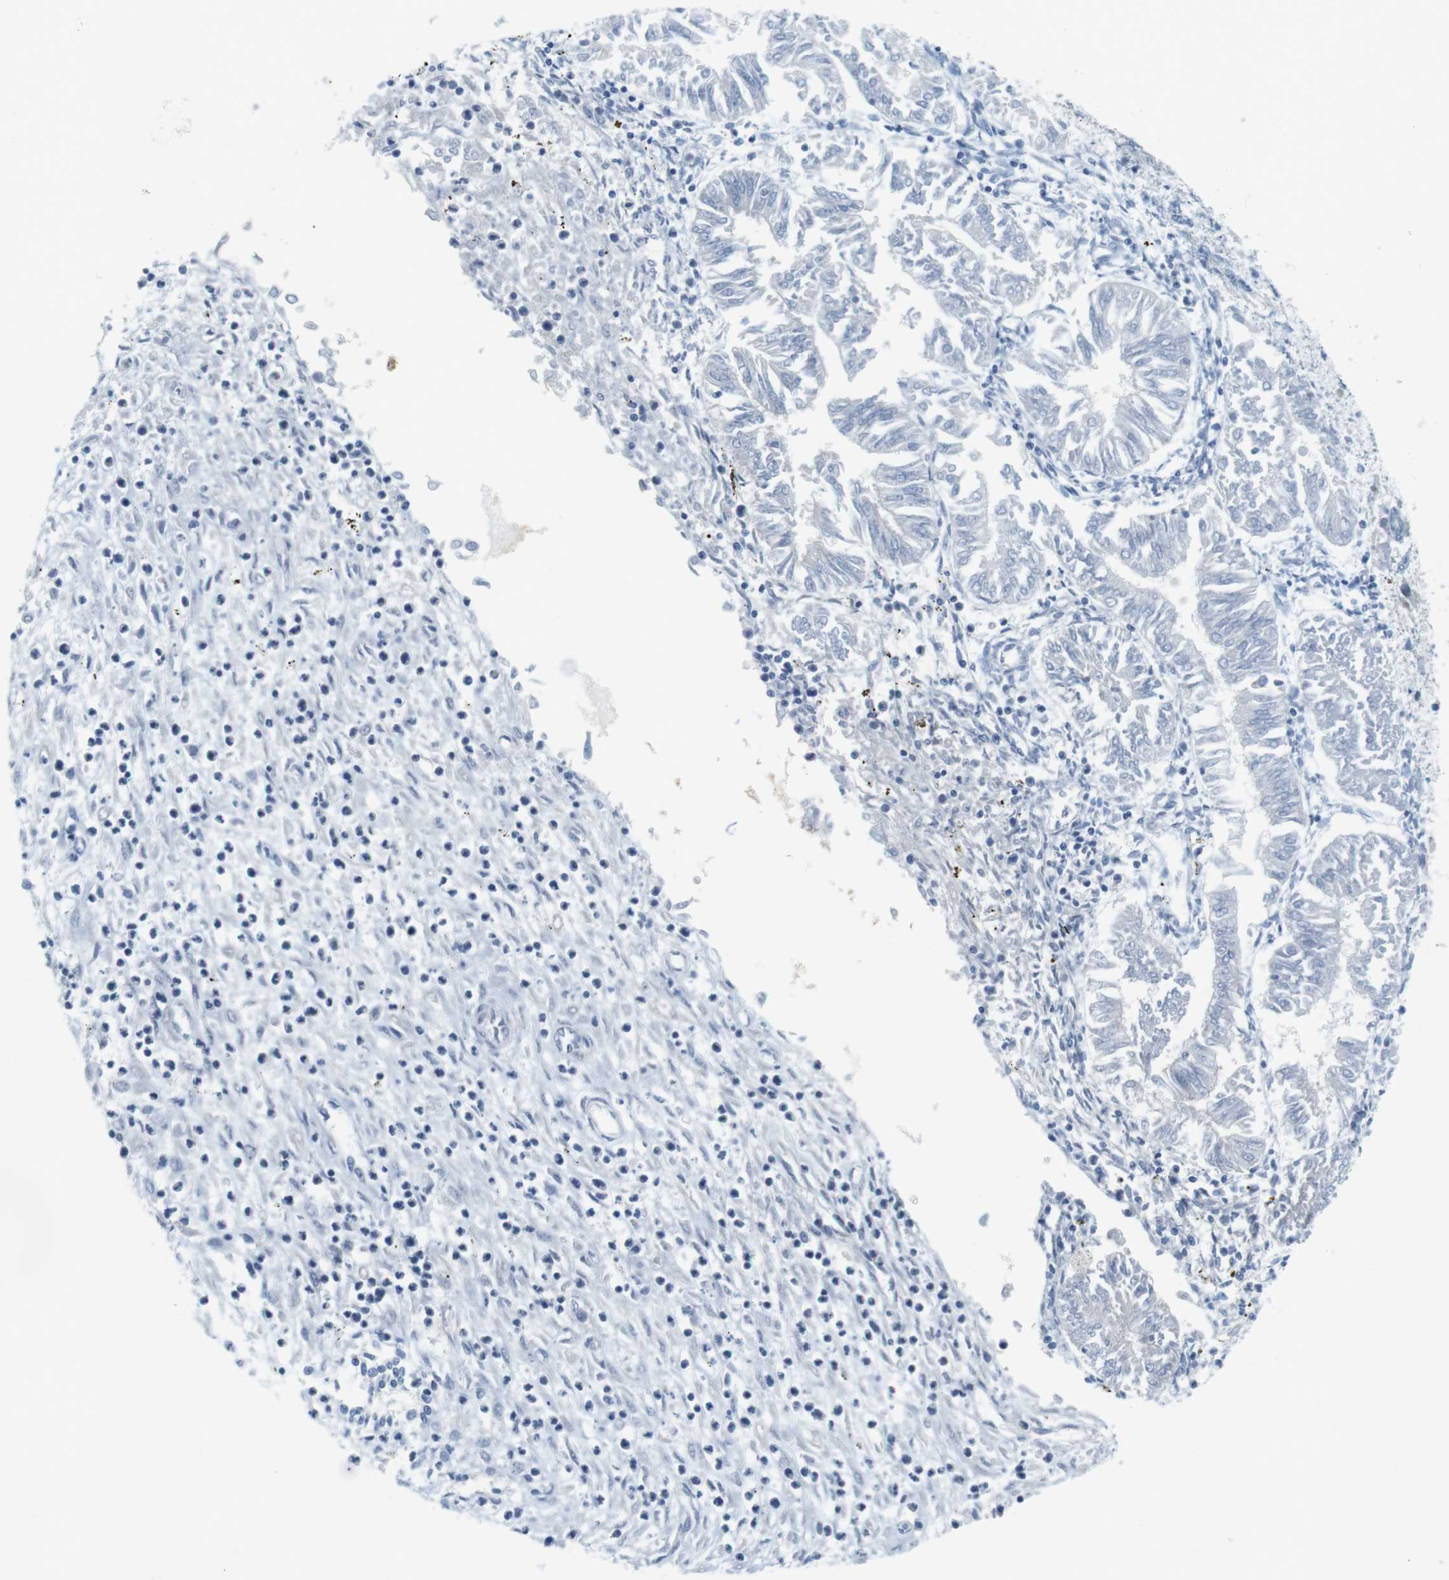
{"staining": {"intensity": "negative", "quantity": "none", "location": "none"}, "tissue": "endometrial cancer", "cell_type": "Tumor cells", "image_type": "cancer", "snomed": [{"axis": "morphology", "description": "Adenocarcinoma, NOS"}, {"axis": "topography", "description": "Endometrium"}], "caption": "Tumor cells are negative for brown protein staining in endometrial cancer (adenocarcinoma).", "gene": "CREB3L2", "patient": {"sex": "female", "age": 53}}